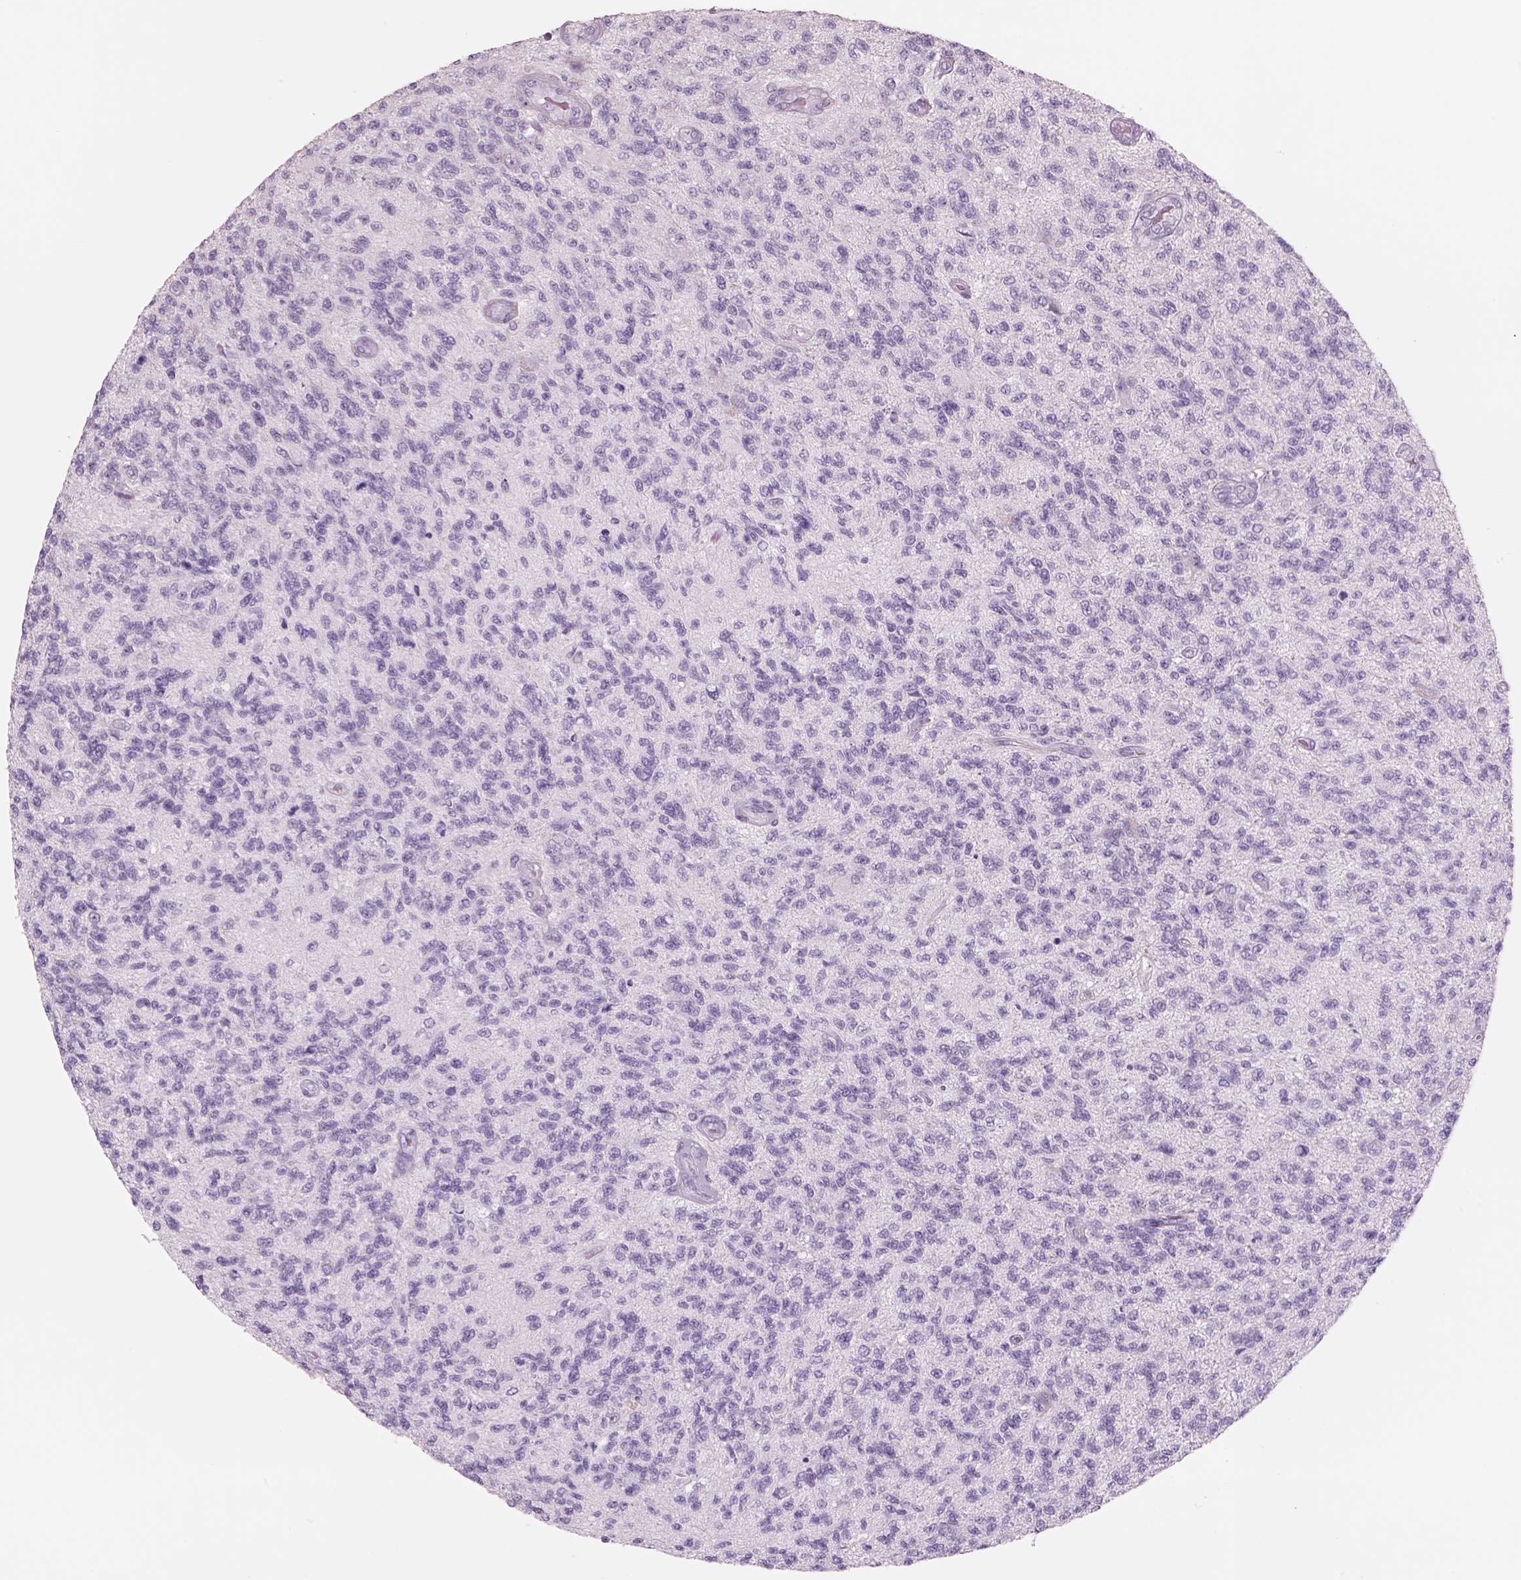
{"staining": {"intensity": "negative", "quantity": "none", "location": "none"}, "tissue": "glioma", "cell_type": "Tumor cells", "image_type": "cancer", "snomed": [{"axis": "morphology", "description": "Glioma, malignant, High grade"}, {"axis": "topography", "description": "Brain"}], "caption": "Tumor cells are negative for brown protein staining in malignant glioma (high-grade). (DAB (3,3'-diaminobenzidine) immunohistochemistry (IHC), high magnification).", "gene": "RHO", "patient": {"sex": "male", "age": 56}}